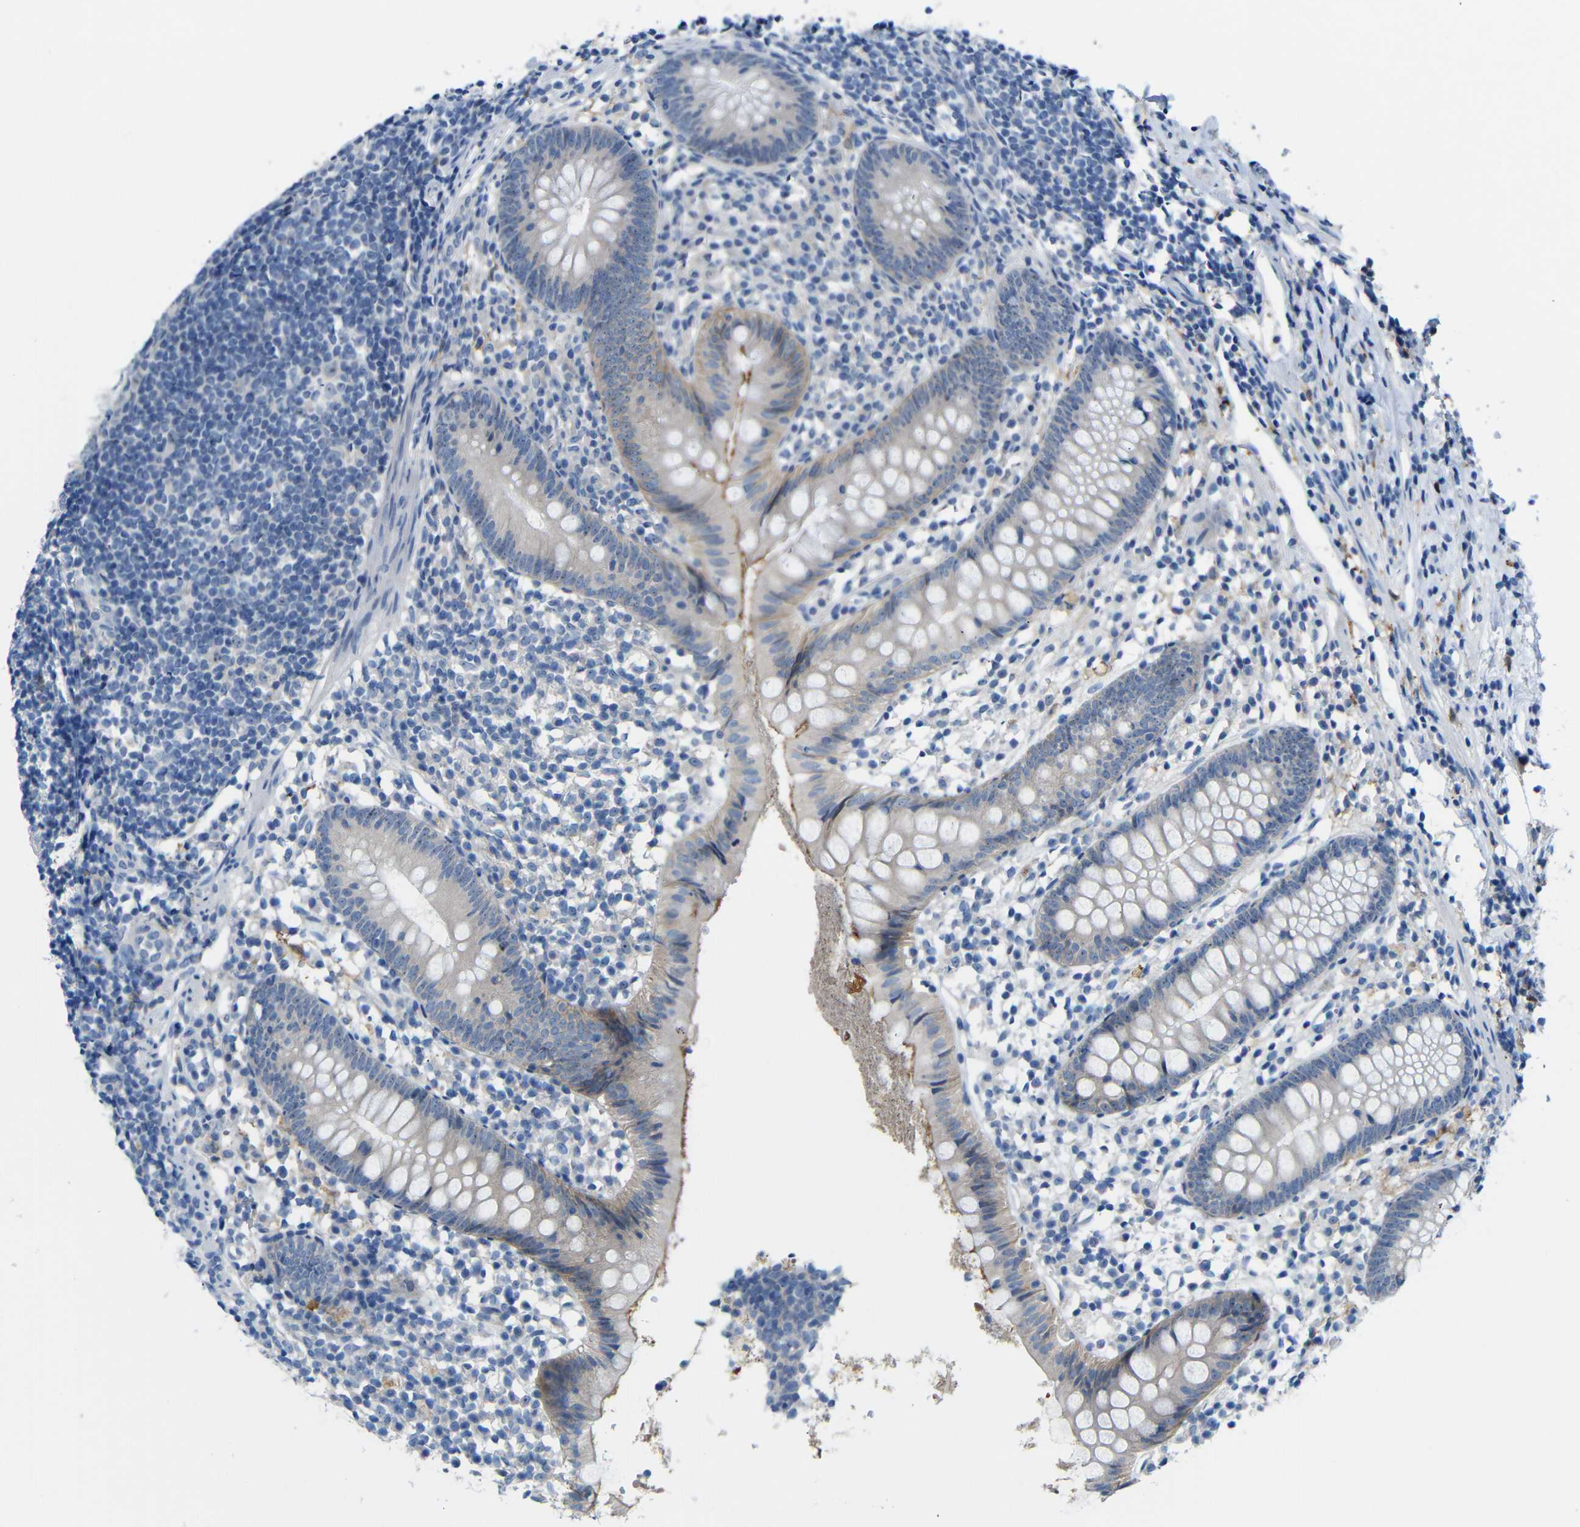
{"staining": {"intensity": "weak", "quantity": "<25%", "location": "cytoplasmic/membranous,nuclear"}, "tissue": "appendix", "cell_type": "Glandular cells", "image_type": "normal", "snomed": [{"axis": "morphology", "description": "Normal tissue, NOS"}, {"axis": "topography", "description": "Appendix"}], "caption": "Immunohistochemistry micrograph of benign appendix stained for a protein (brown), which exhibits no staining in glandular cells. The staining was performed using DAB (3,3'-diaminobenzidine) to visualize the protein expression in brown, while the nuclei were stained in blue with hematoxylin (Magnification: 20x).", "gene": "C1orf210", "patient": {"sex": "female", "age": 20}}